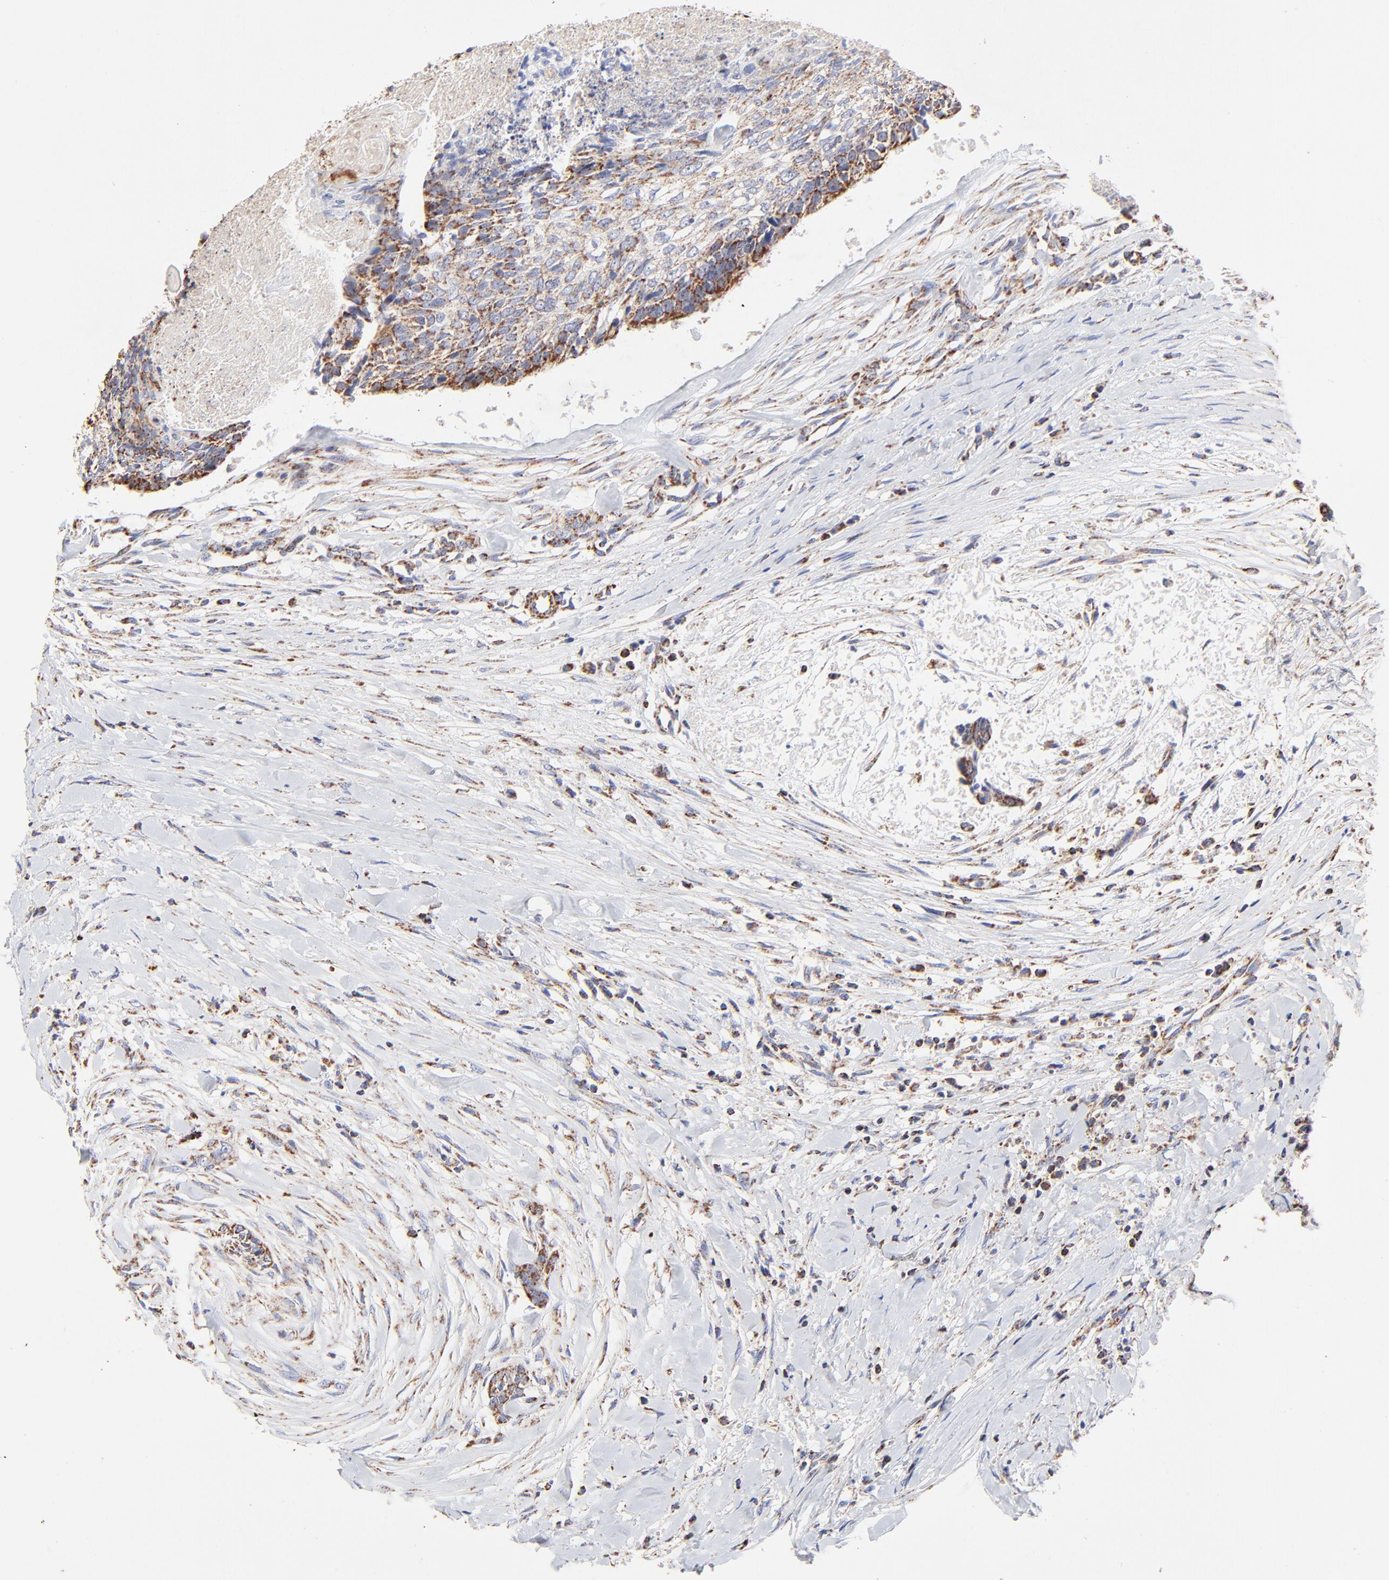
{"staining": {"intensity": "weak", "quantity": ">75%", "location": "cytoplasmic/membranous"}, "tissue": "head and neck cancer", "cell_type": "Tumor cells", "image_type": "cancer", "snomed": [{"axis": "morphology", "description": "Squamous cell carcinoma, NOS"}, {"axis": "topography", "description": "Salivary gland"}, {"axis": "topography", "description": "Head-Neck"}], "caption": "Immunohistochemistry (IHC) micrograph of human head and neck cancer (squamous cell carcinoma) stained for a protein (brown), which shows low levels of weak cytoplasmic/membranous expression in approximately >75% of tumor cells.", "gene": "SSBP1", "patient": {"sex": "male", "age": 70}}